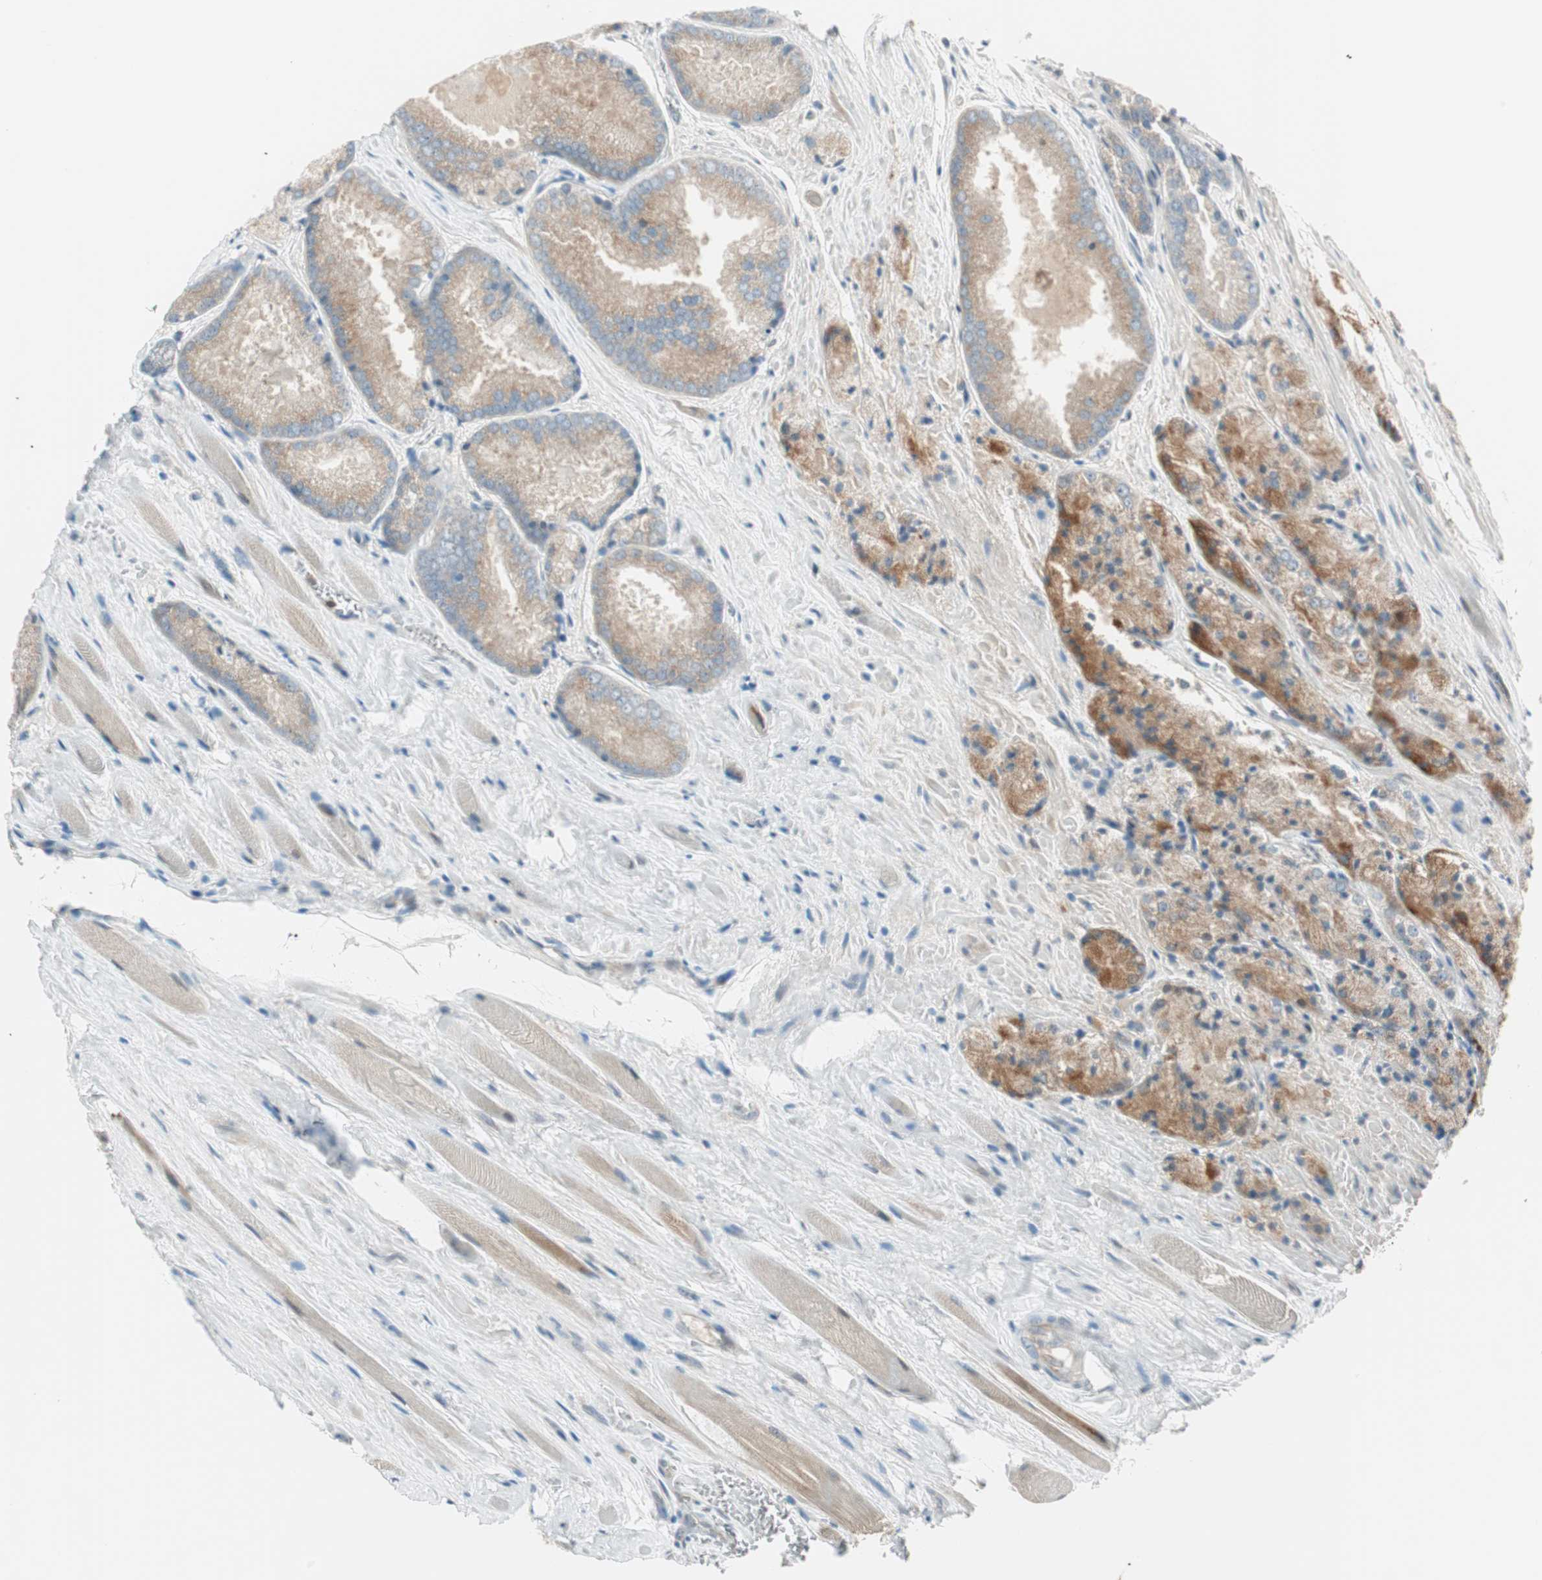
{"staining": {"intensity": "moderate", "quantity": ">75%", "location": "cytoplasmic/membranous"}, "tissue": "prostate cancer", "cell_type": "Tumor cells", "image_type": "cancer", "snomed": [{"axis": "morphology", "description": "Adenocarcinoma, Low grade"}, {"axis": "topography", "description": "Prostate"}], "caption": "The image shows staining of prostate cancer (low-grade adenocarcinoma), revealing moderate cytoplasmic/membranous protein staining (brown color) within tumor cells. (Stains: DAB in brown, nuclei in blue, Microscopy: brightfield microscopy at high magnification).", "gene": "CGRRF1", "patient": {"sex": "male", "age": 64}}